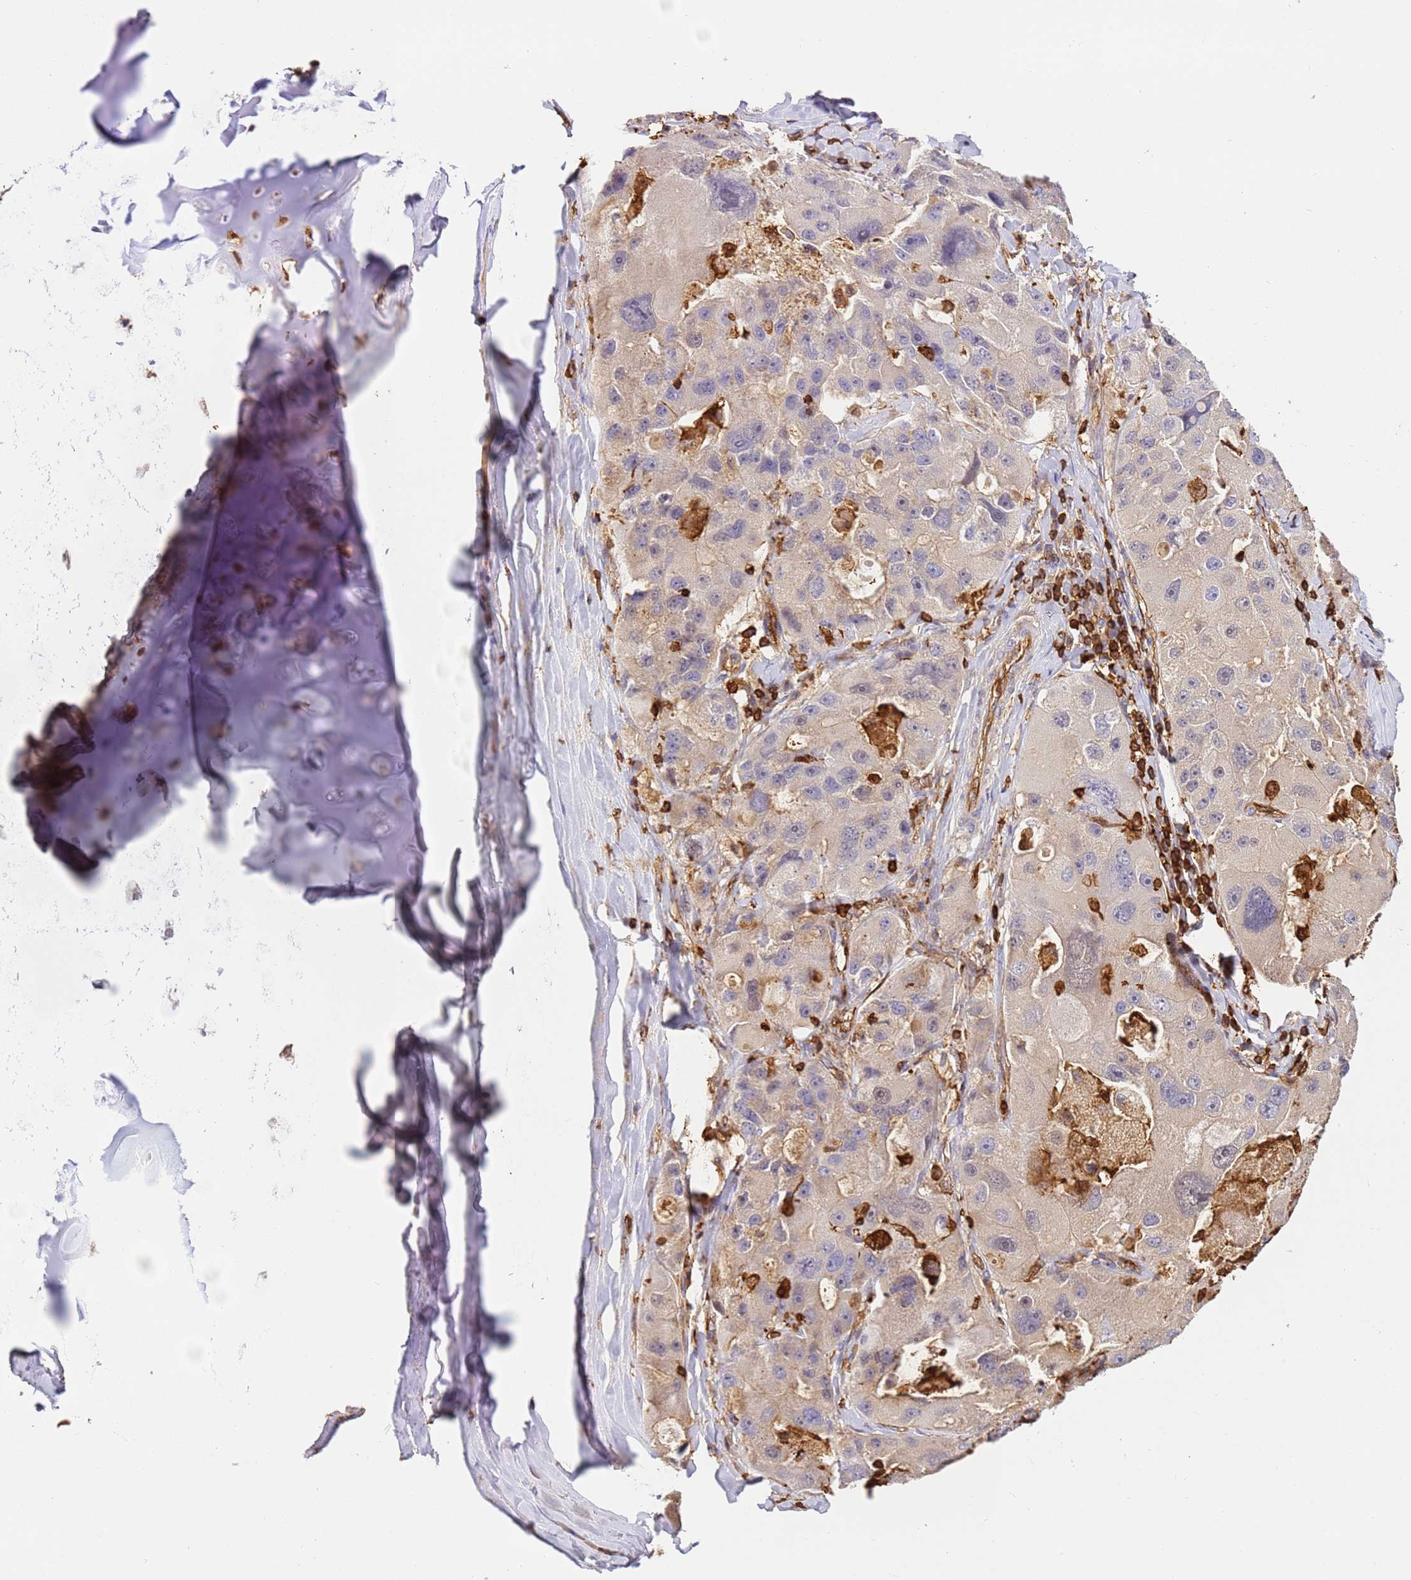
{"staining": {"intensity": "weak", "quantity": "<25%", "location": "cytoplasmic/membranous"}, "tissue": "lung cancer", "cell_type": "Tumor cells", "image_type": "cancer", "snomed": [{"axis": "morphology", "description": "Adenocarcinoma, NOS"}, {"axis": "topography", "description": "Lung"}], "caption": "Tumor cells show no significant staining in lung adenocarcinoma. The staining is performed using DAB brown chromogen with nuclei counter-stained in using hematoxylin.", "gene": "OR6P1", "patient": {"sex": "female", "age": 54}}